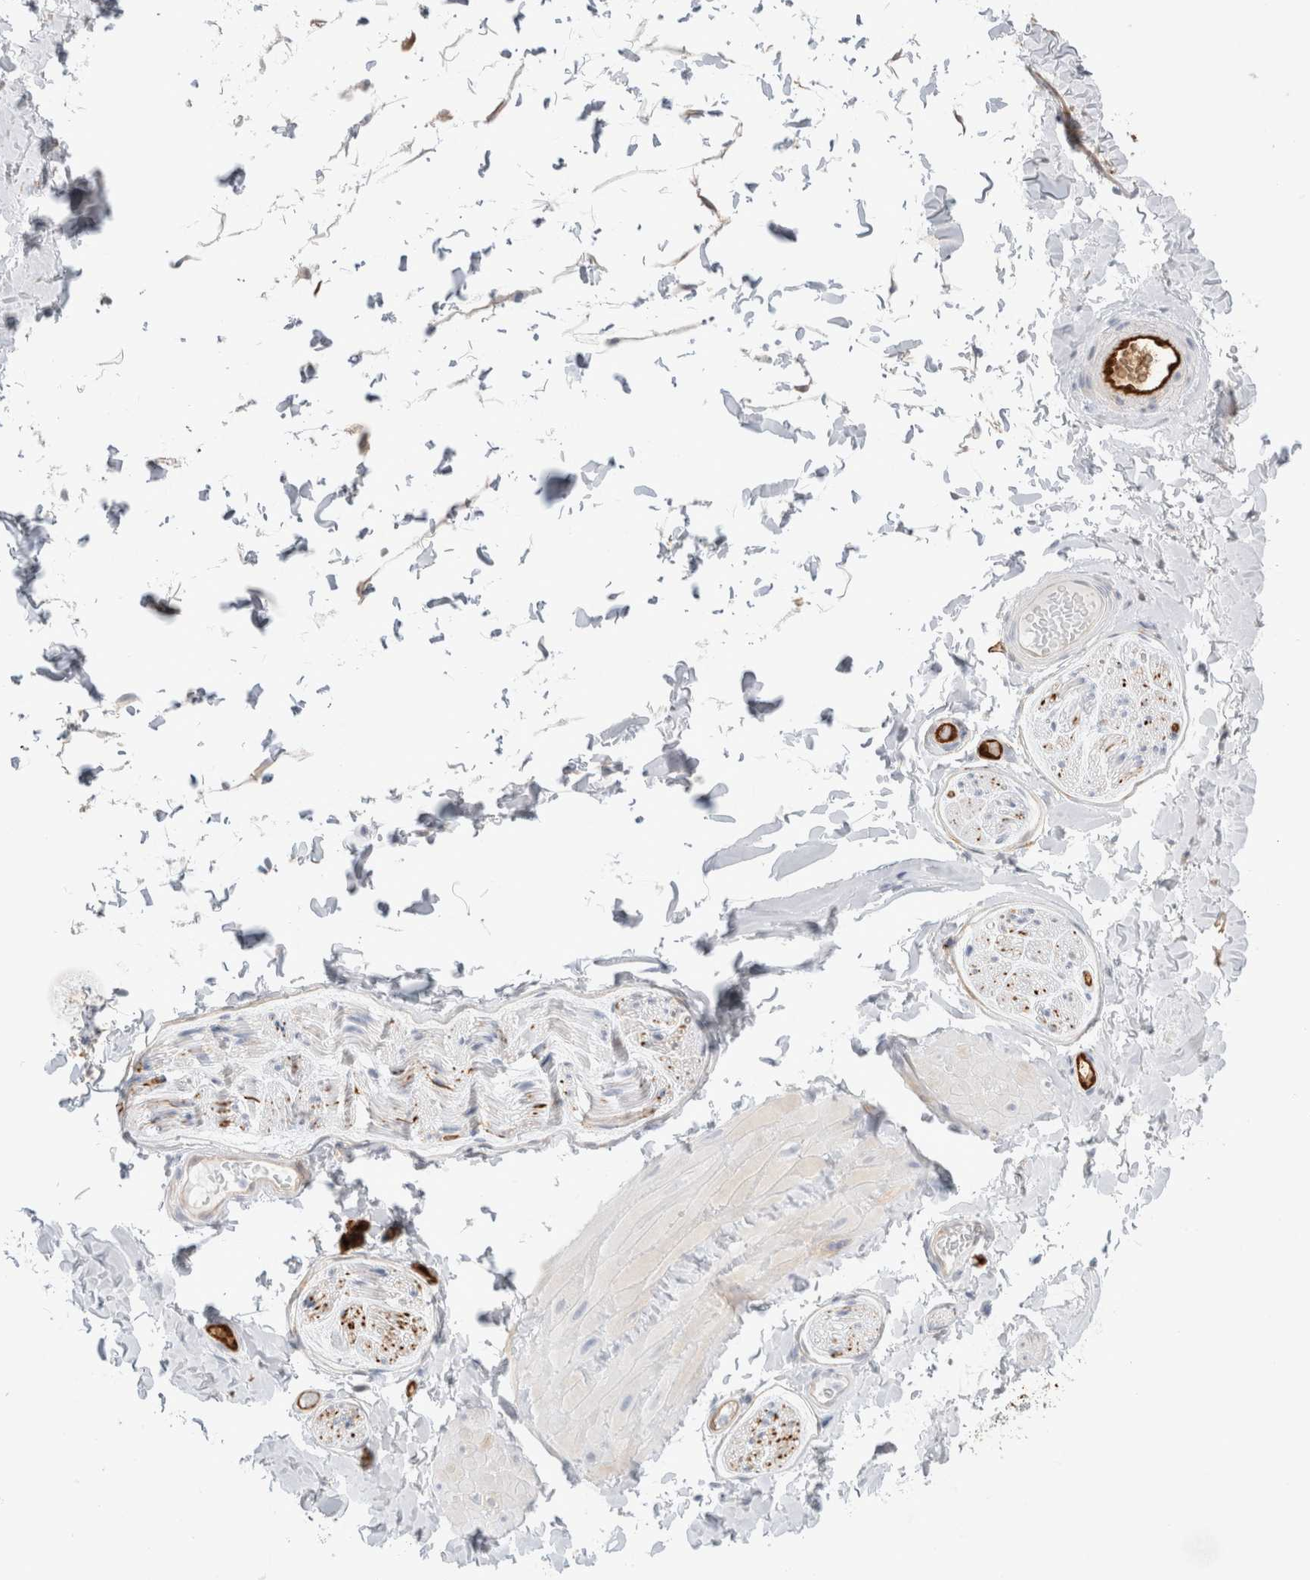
{"staining": {"intensity": "strong", "quantity": "25%-75%", "location": "cytoplasmic/membranous"}, "tissue": "adipose tissue", "cell_type": "Adipocytes", "image_type": "normal", "snomed": [{"axis": "morphology", "description": "Normal tissue, NOS"}, {"axis": "topography", "description": "Adipose tissue"}, {"axis": "topography", "description": "Vascular tissue"}, {"axis": "topography", "description": "Peripheral nerve tissue"}], "caption": "Approximately 25%-75% of adipocytes in benign adipose tissue exhibit strong cytoplasmic/membranous protein expression as visualized by brown immunohistochemical staining.", "gene": "NAPEPLD", "patient": {"sex": "male", "age": 25}}